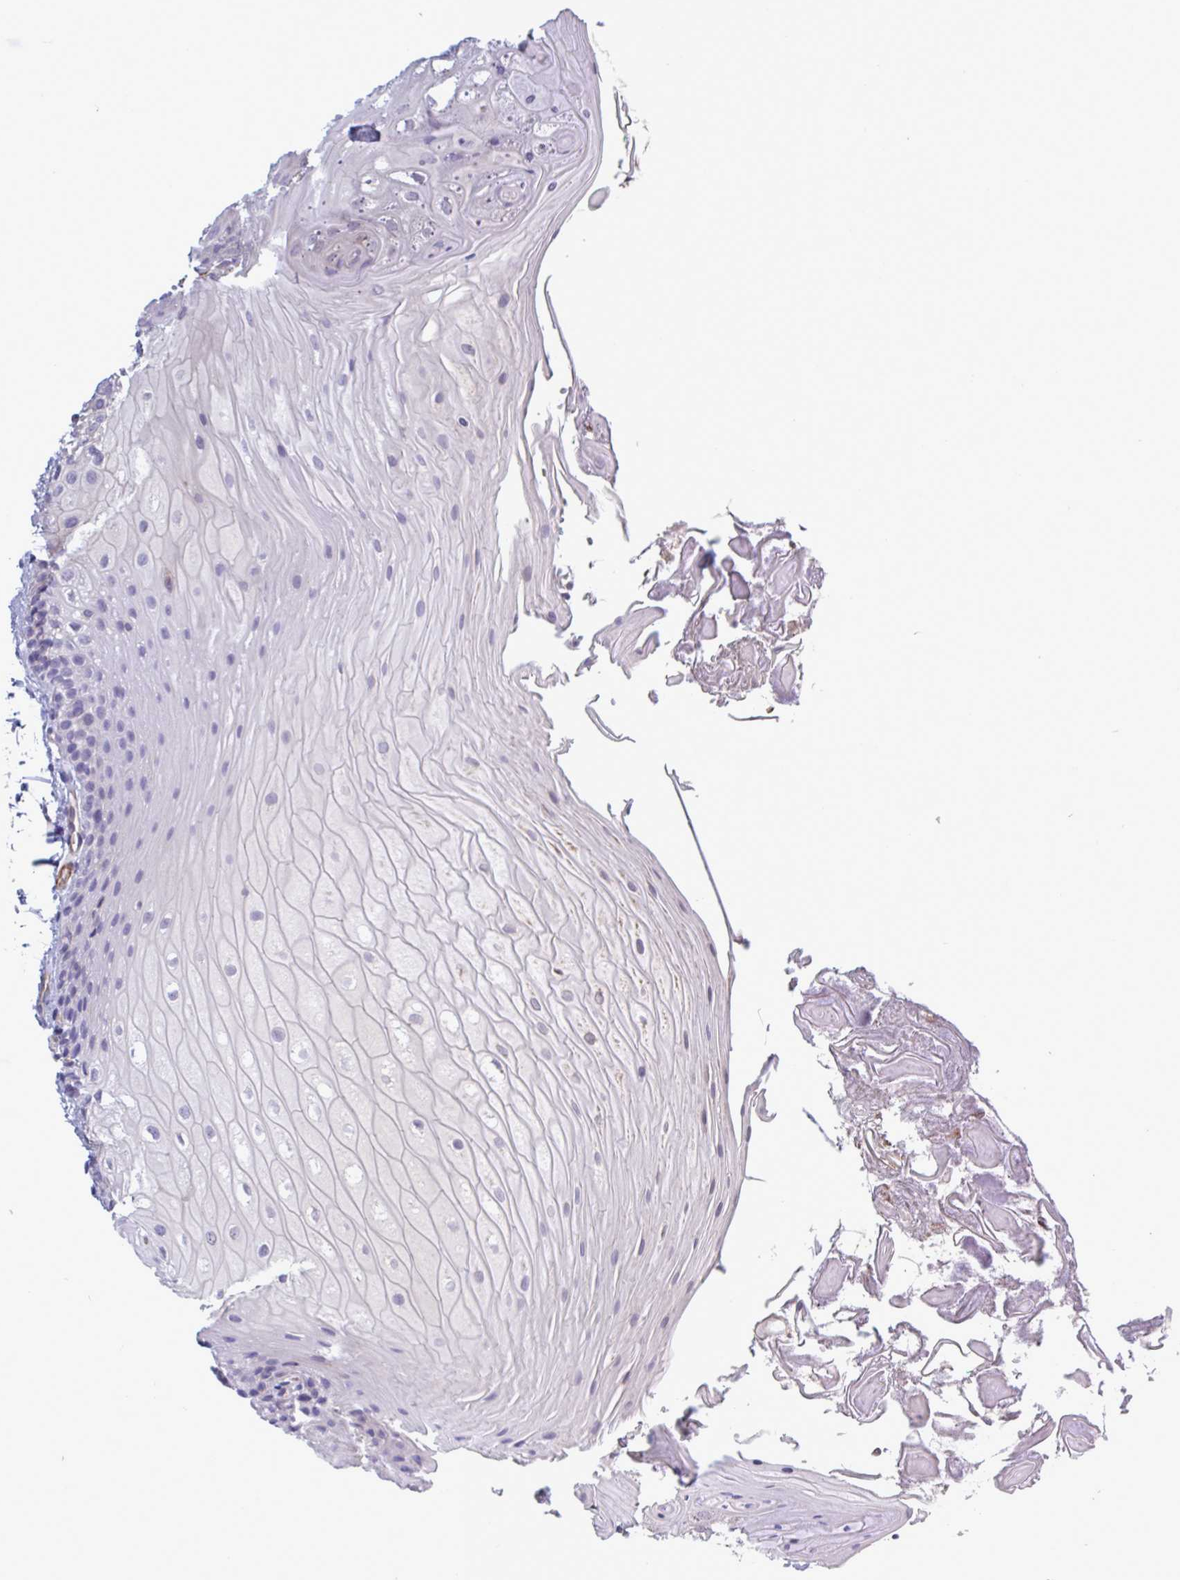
{"staining": {"intensity": "negative", "quantity": "none", "location": "none"}, "tissue": "oral mucosa", "cell_type": "Squamous epithelial cells", "image_type": "normal", "snomed": [{"axis": "morphology", "description": "Normal tissue, NOS"}, {"axis": "topography", "description": "Oral tissue"}, {"axis": "topography", "description": "Tounge, NOS"}, {"axis": "topography", "description": "Head-Neck"}], "caption": "This is a histopathology image of IHC staining of normal oral mucosa, which shows no staining in squamous epithelial cells. The staining is performed using DAB (3,3'-diaminobenzidine) brown chromogen with nuclei counter-stained in using hematoxylin.", "gene": "SHISA7", "patient": {"sex": "female", "age": 84}}